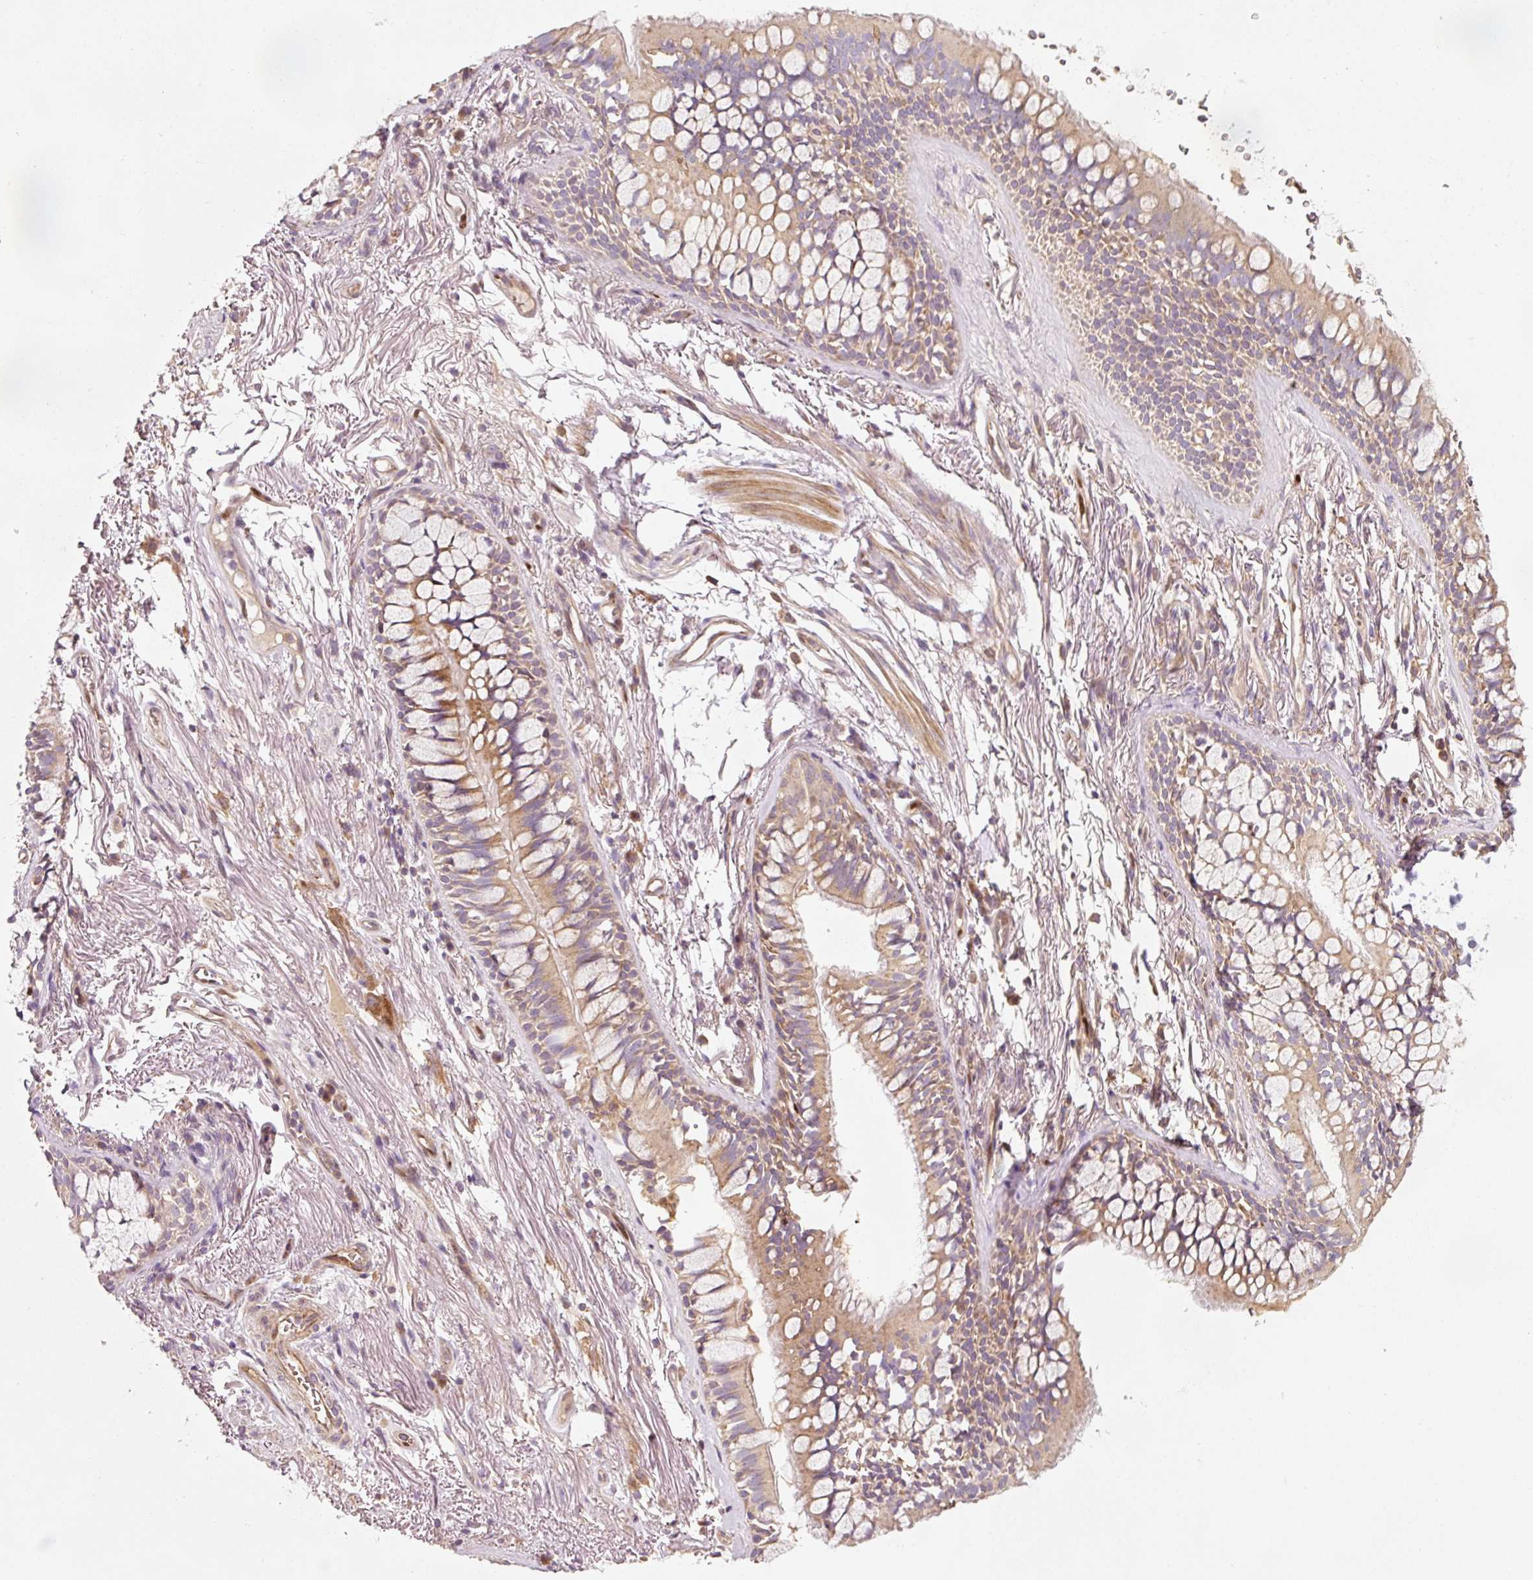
{"staining": {"intensity": "moderate", "quantity": "25%-75%", "location": "cytoplasmic/membranous"}, "tissue": "soft tissue", "cell_type": "Chondrocytes", "image_type": "normal", "snomed": [{"axis": "morphology", "description": "Normal tissue, NOS"}, {"axis": "topography", "description": "Bronchus"}], "caption": "Protein staining by immunohistochemistry (IHC) reveals moderate cytoplasmic/membranous staining in approximately 25%-75% of chondrocytes in unremarkable soft tissue.", "gene": "NAPA", "patient": {"sex": "male", "age": 70}}